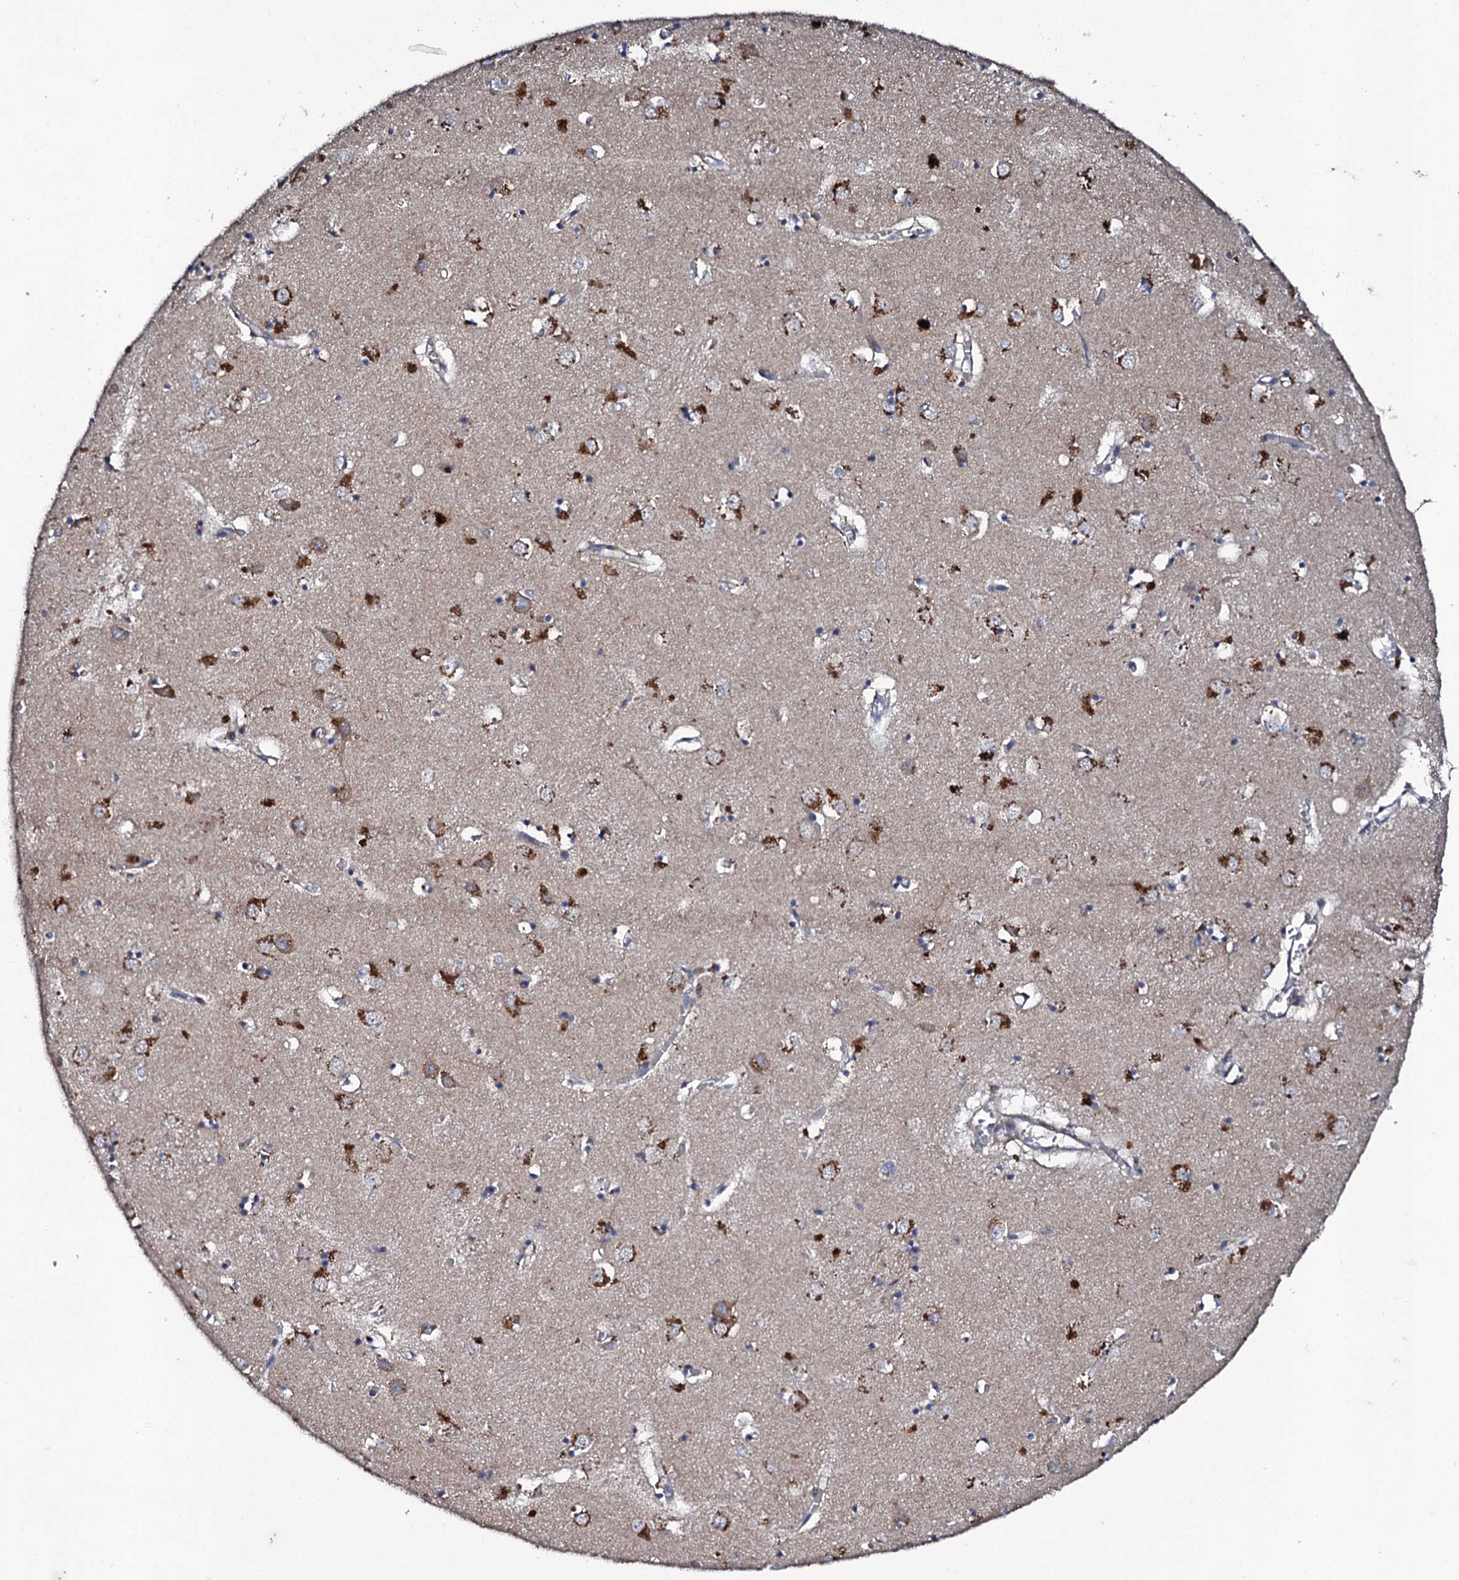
{"staining": {"intensity": "weak", "quantity": "<25%", "location": "cytoplasmic/membranous"}, "tissue": "caudate", "cell_type": "Glial cells", "image_type": "normal", "snomed": [{"axis": "morphology", "description": "Normal tissue, NOS"}, {"axis": "topography", "description": "Lateral ventricle wall"}], "caption": "DAB immunohistochemical staining of normal caudate displays no significant positivity in glial cells.", "gene": "LRRC28", "patient": {"sex": "male", "age": 70}}